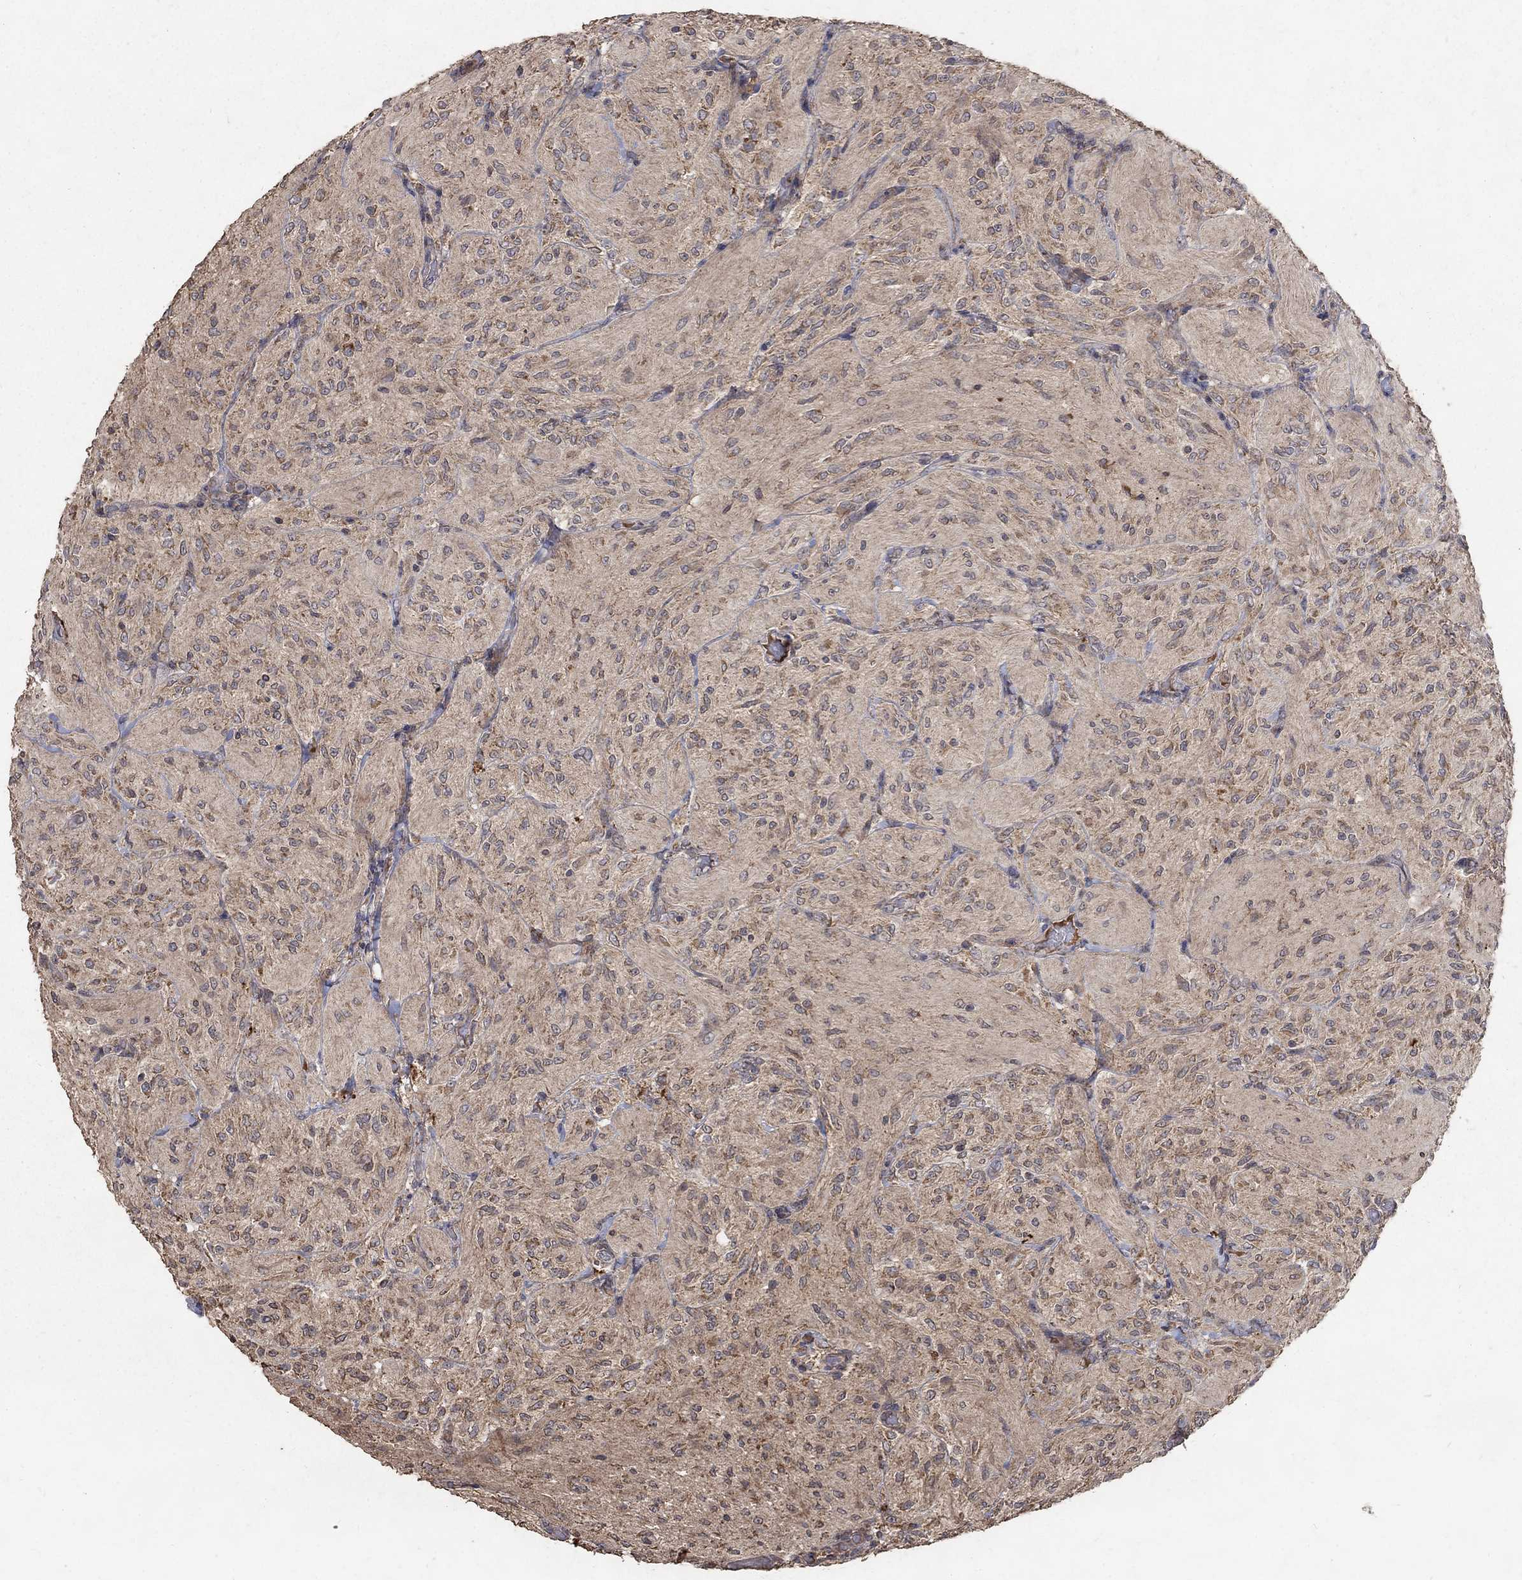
{"staining": {"intensity": "moderate", "quantity": "<25%", "location": "cytoplasmic/membranous"}, "tissue": "glioma", "cell_type": "Tumor cells", "image_type": "cancer", "snomed": [{"axis": "morphology", "description": "Glioma, malignant, Low grade"}, {"axis": "topography", "description": "Brain"}], "caption": "IHC of human glioma reveals low levels of moderate cytoplasmic/membranous expression in about <25% of tumor cells. Nuclei are stained in blue.", "gene": "C17orf75", "patient": {"sex": "male", "age": 3}}